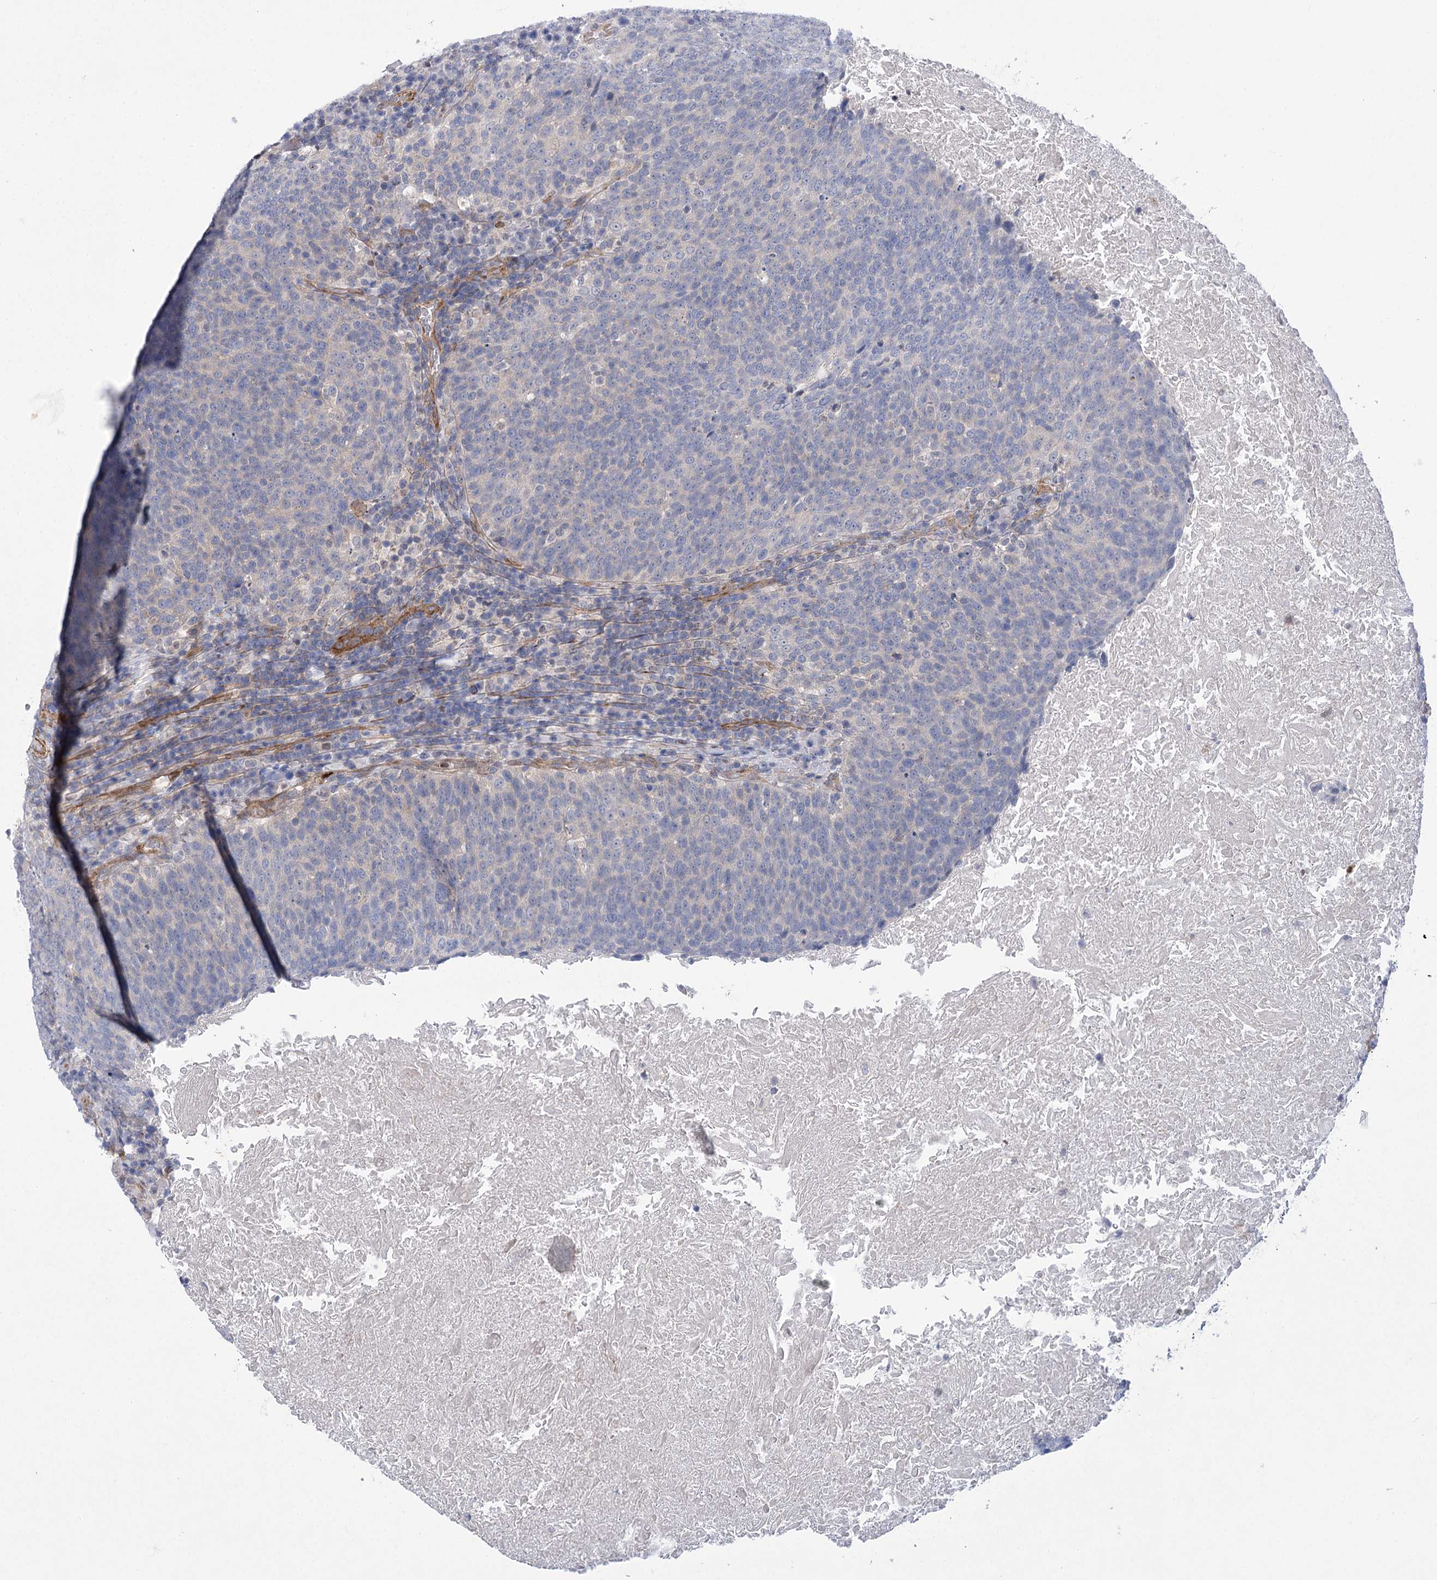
{"staining": {"intensity": "negative", "quantity": "none", "location": "none"}, "tissue": "head and neck cancer", "cell_type": "Tumor cells", "image_type": "cancer", "snomed": [{"axis": "morphology", "description": "Squamous cell carcinoma, NOS"}, {"axis": "morphology", "description": "Squamous cell carcinoma, metastatic, NOS"}, {"axis": "topography", "description": "Lymph node"}, {"axis": "topography", "description": "Head-Neck"}], "caption": "Immunohistochemical staining of human head and neck cancer (metastatic squamous cell carcinoma) shows no significant expression in tumor cells.", "gene": "THAP6", "patient": {"sex": "male", "age": 62}}